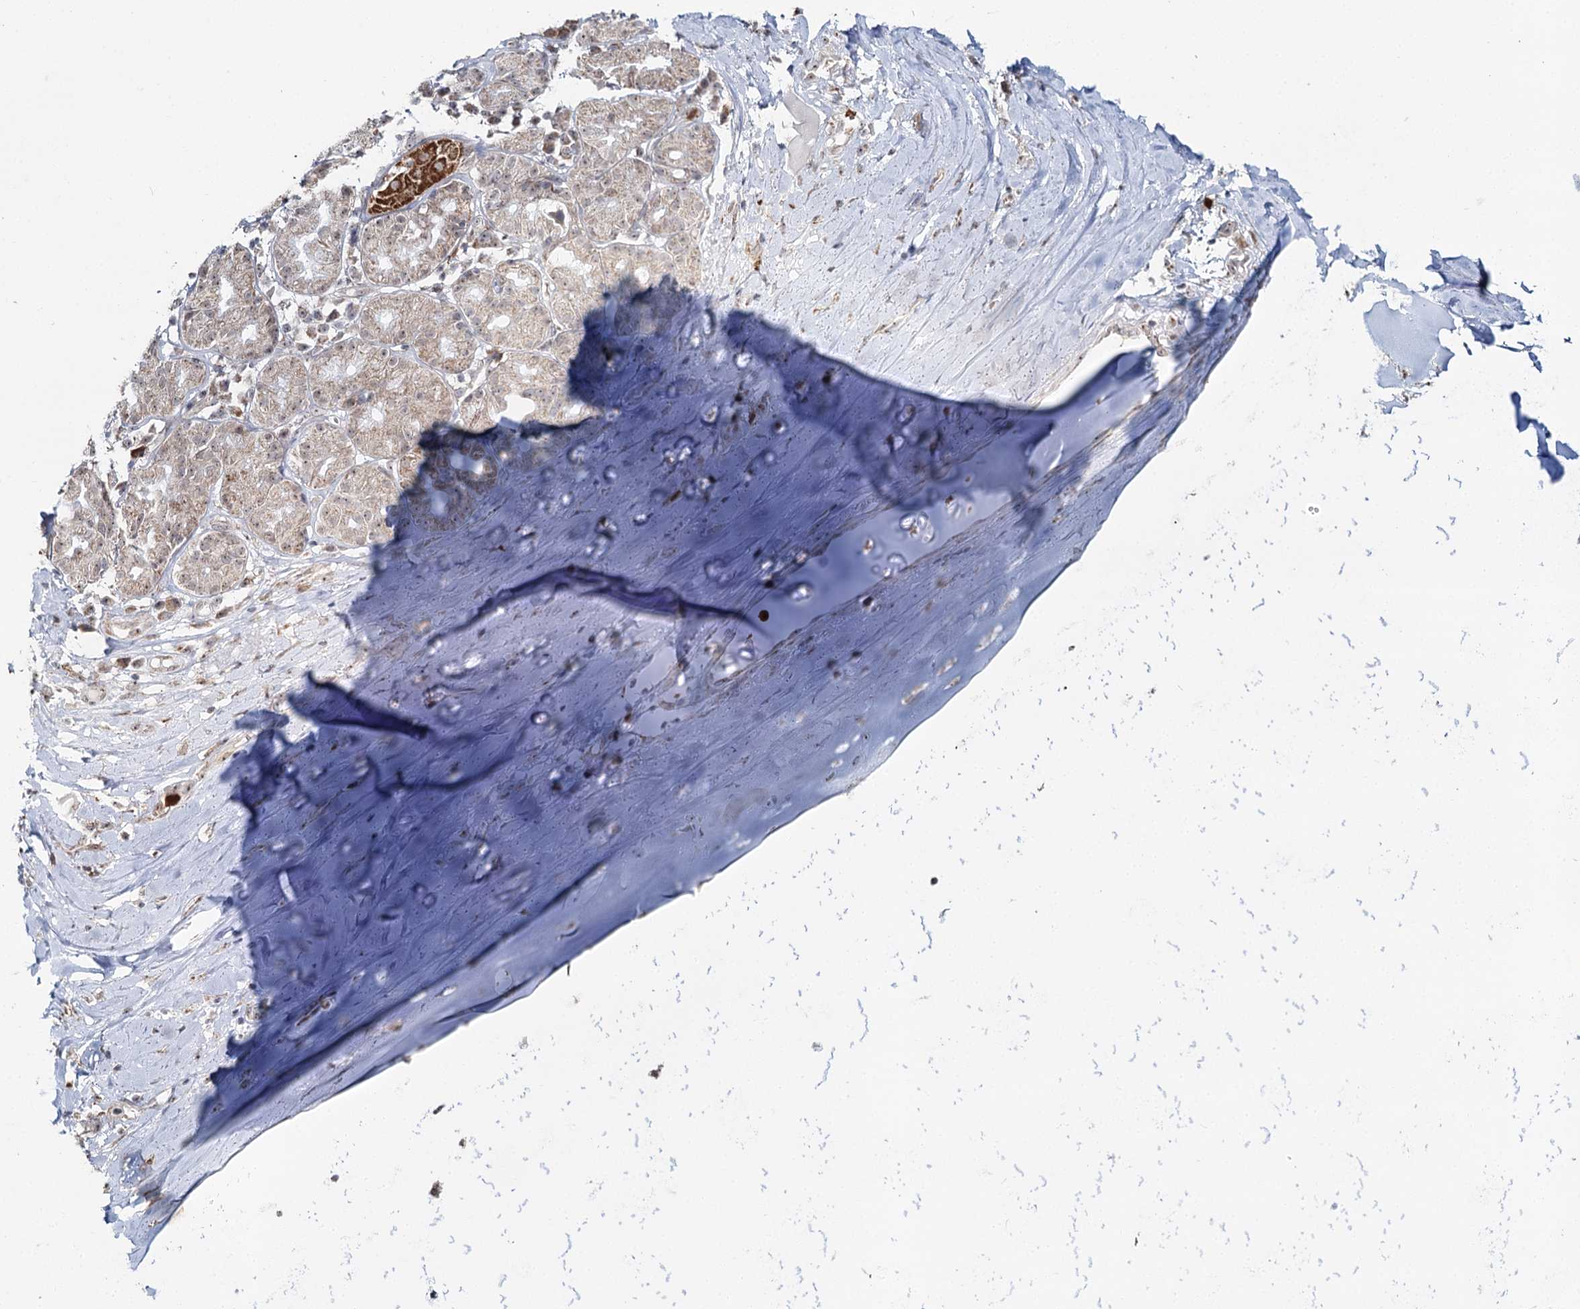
{"staining": {"intensity": "negative", "quantity": "none", "location": "none"}, "tissue": "adipose tissue", "cell_type": "Adipocytes", "image_type": "normal", "snomed": [{"axis": "morphology", "description": "Normal tissue, NOS"}, {"axis": "morphology", "description": "Basal cell carcinoma"}, {"axis": "topography", "description": "Cartilage tissue"}, {"axis": "topography", "description": "Nasopharynx"}, {"axis": "topography", "description": "Oral tissue"}], "caption": "Image shows no protein expression in adipocytes of benign adipose tissue. (Brightfield microscopy of DAB (3,3'-diaminobenzidine) IHC at high magnification).", "gene": "ATAD1", "patient": {"sex": "female", "age": 77}}